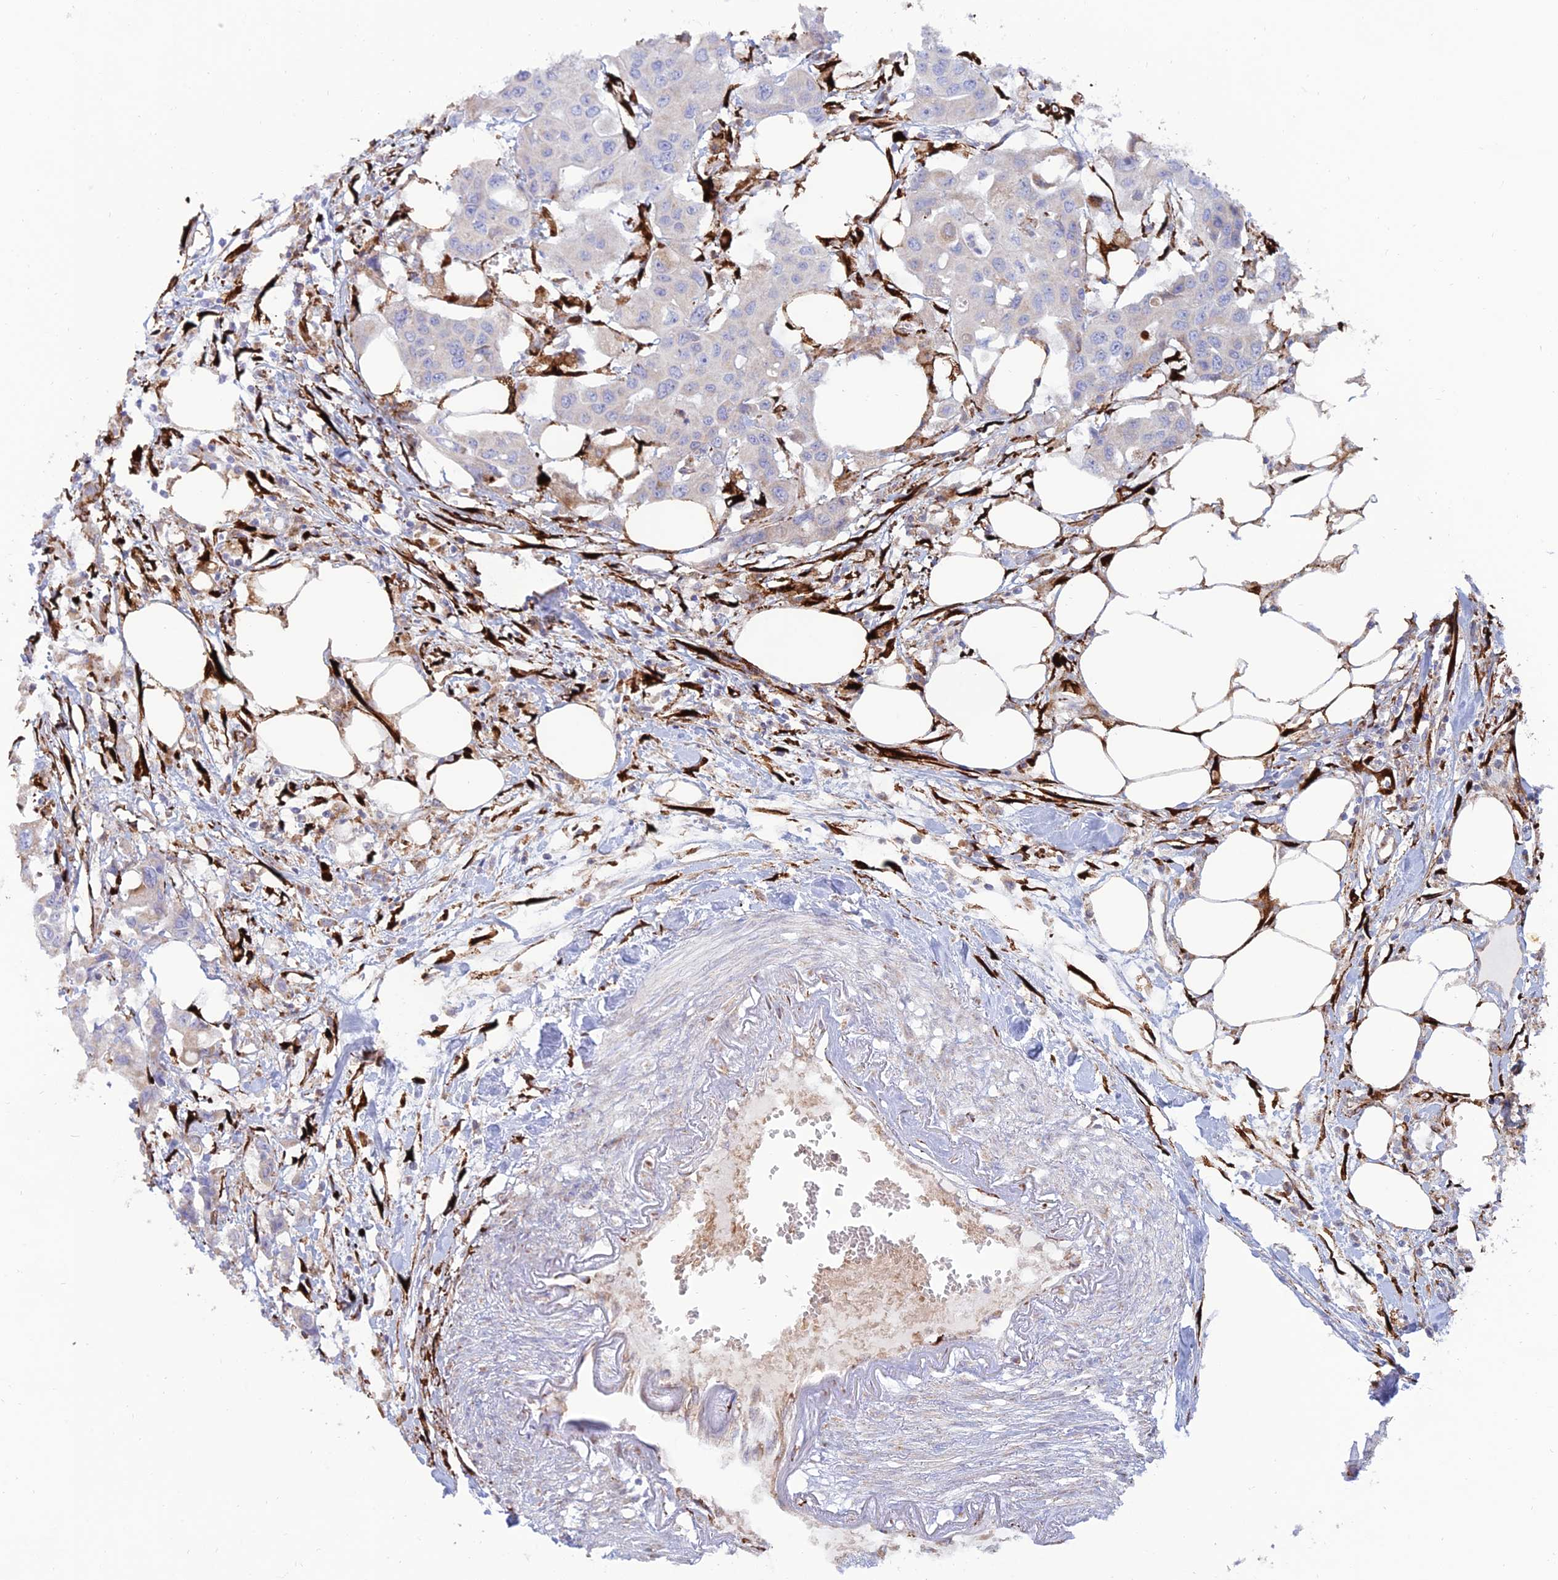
{"staining": {"intensity": "negative", "quantity": "none", "location": "none"}, "tissue": "colorectal cancer", "cell_type": "Tumor cells", "image_type": "cancer", "snomed": [{"axis": "morphology", "description": "Adenocarcinoma, NOS"}, {"axis": "topography", "description": "Colon"}], "caption": "The IHC micrograph has no significant staining in tumor cells of colorectal cancer tissue.", "gene": "RCN3", "patient": {"sex": "male", "age": 77}}